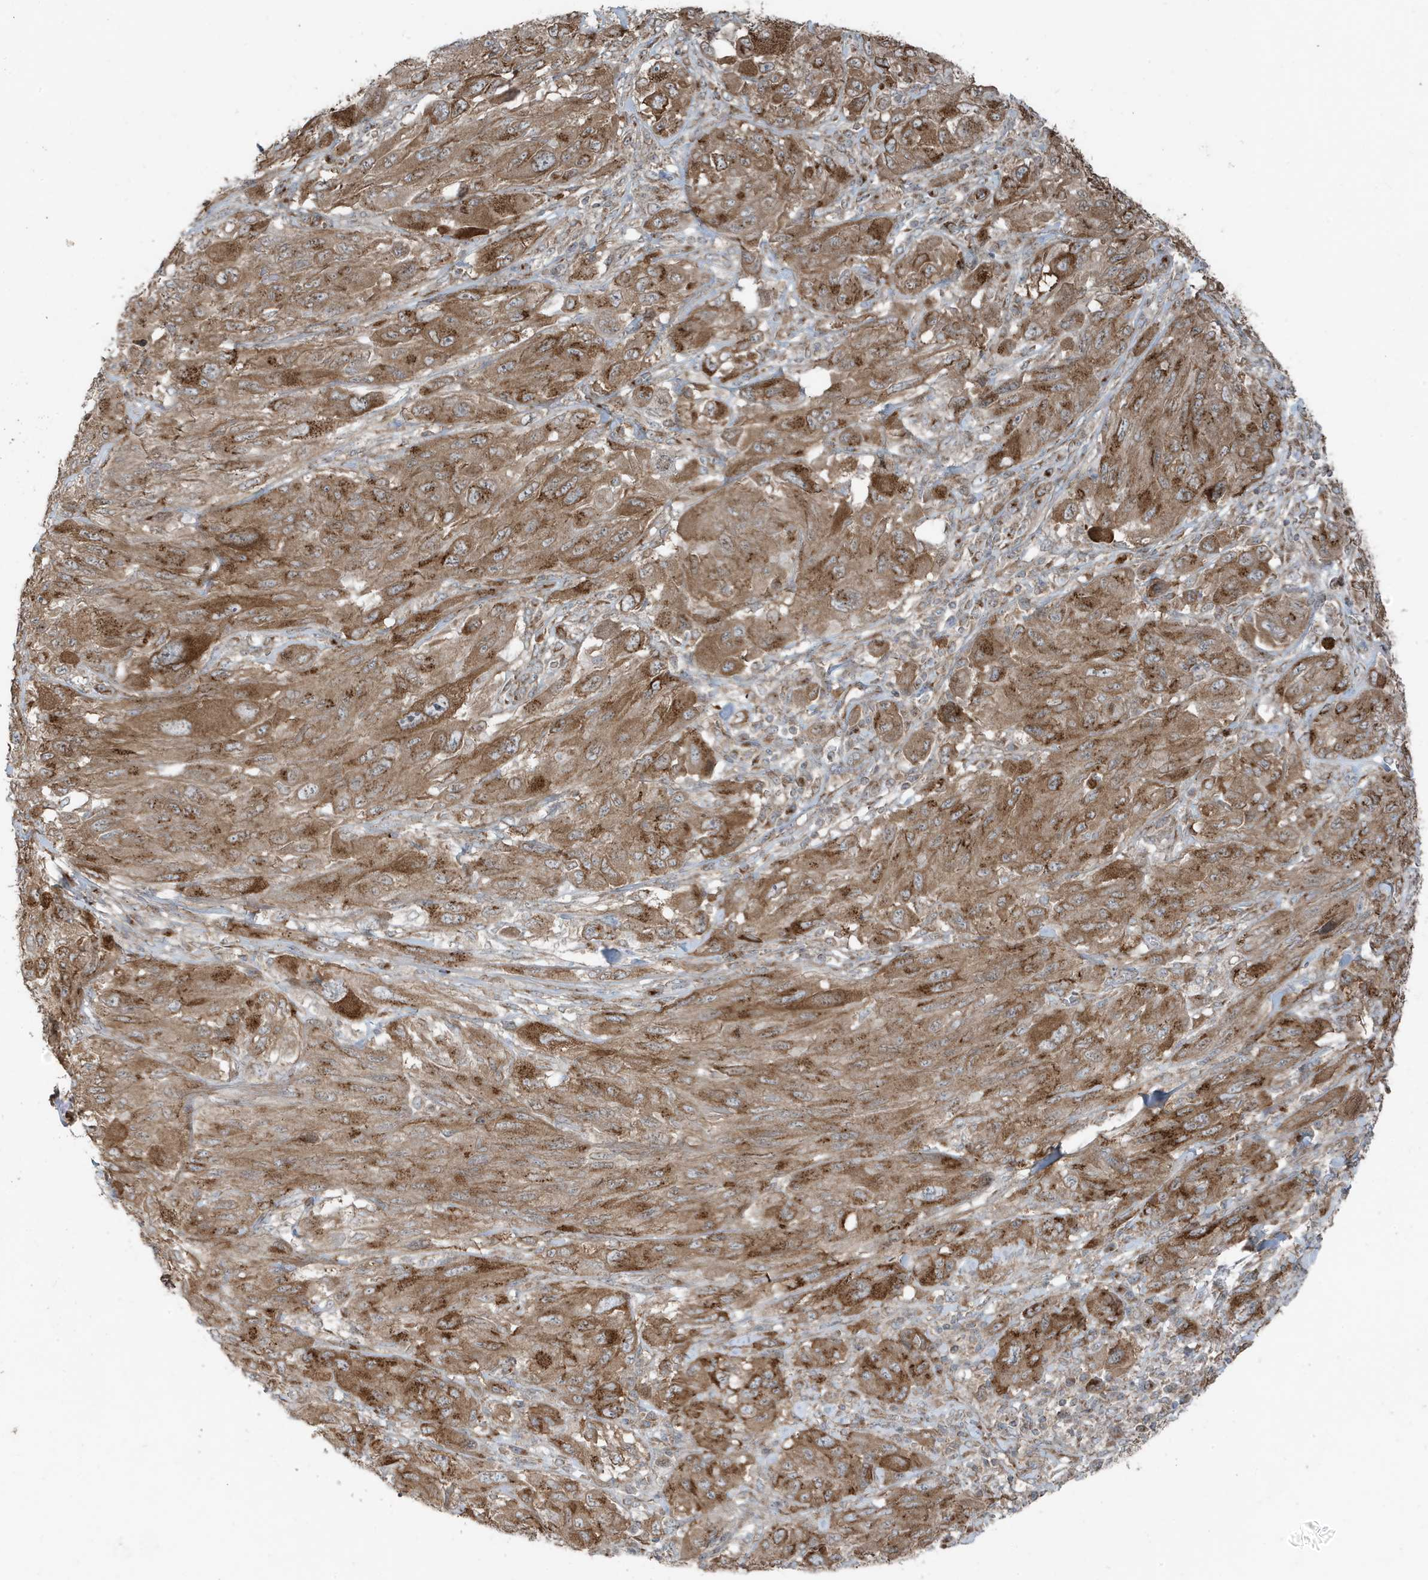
{"staining": {"intensity": "moderate", "quantity": ">75%", "location": "cytoplasmic/membranous"}, "tissue": "melanoma", "cell_type": "Tumor cells", "image_type": "cancer", "snomed": [{"axis": "morphology", "description": "Malignant melanoma, NOS"}, {"axis": "topography", "description": "Skin"}], "caption": "Moderate cytoplasmic/membranous protein positivity is present in about >75% of tumor cells in melanoma.", "gene": "GOLGA4", "patient": {"sex": "female", "age": 91}}